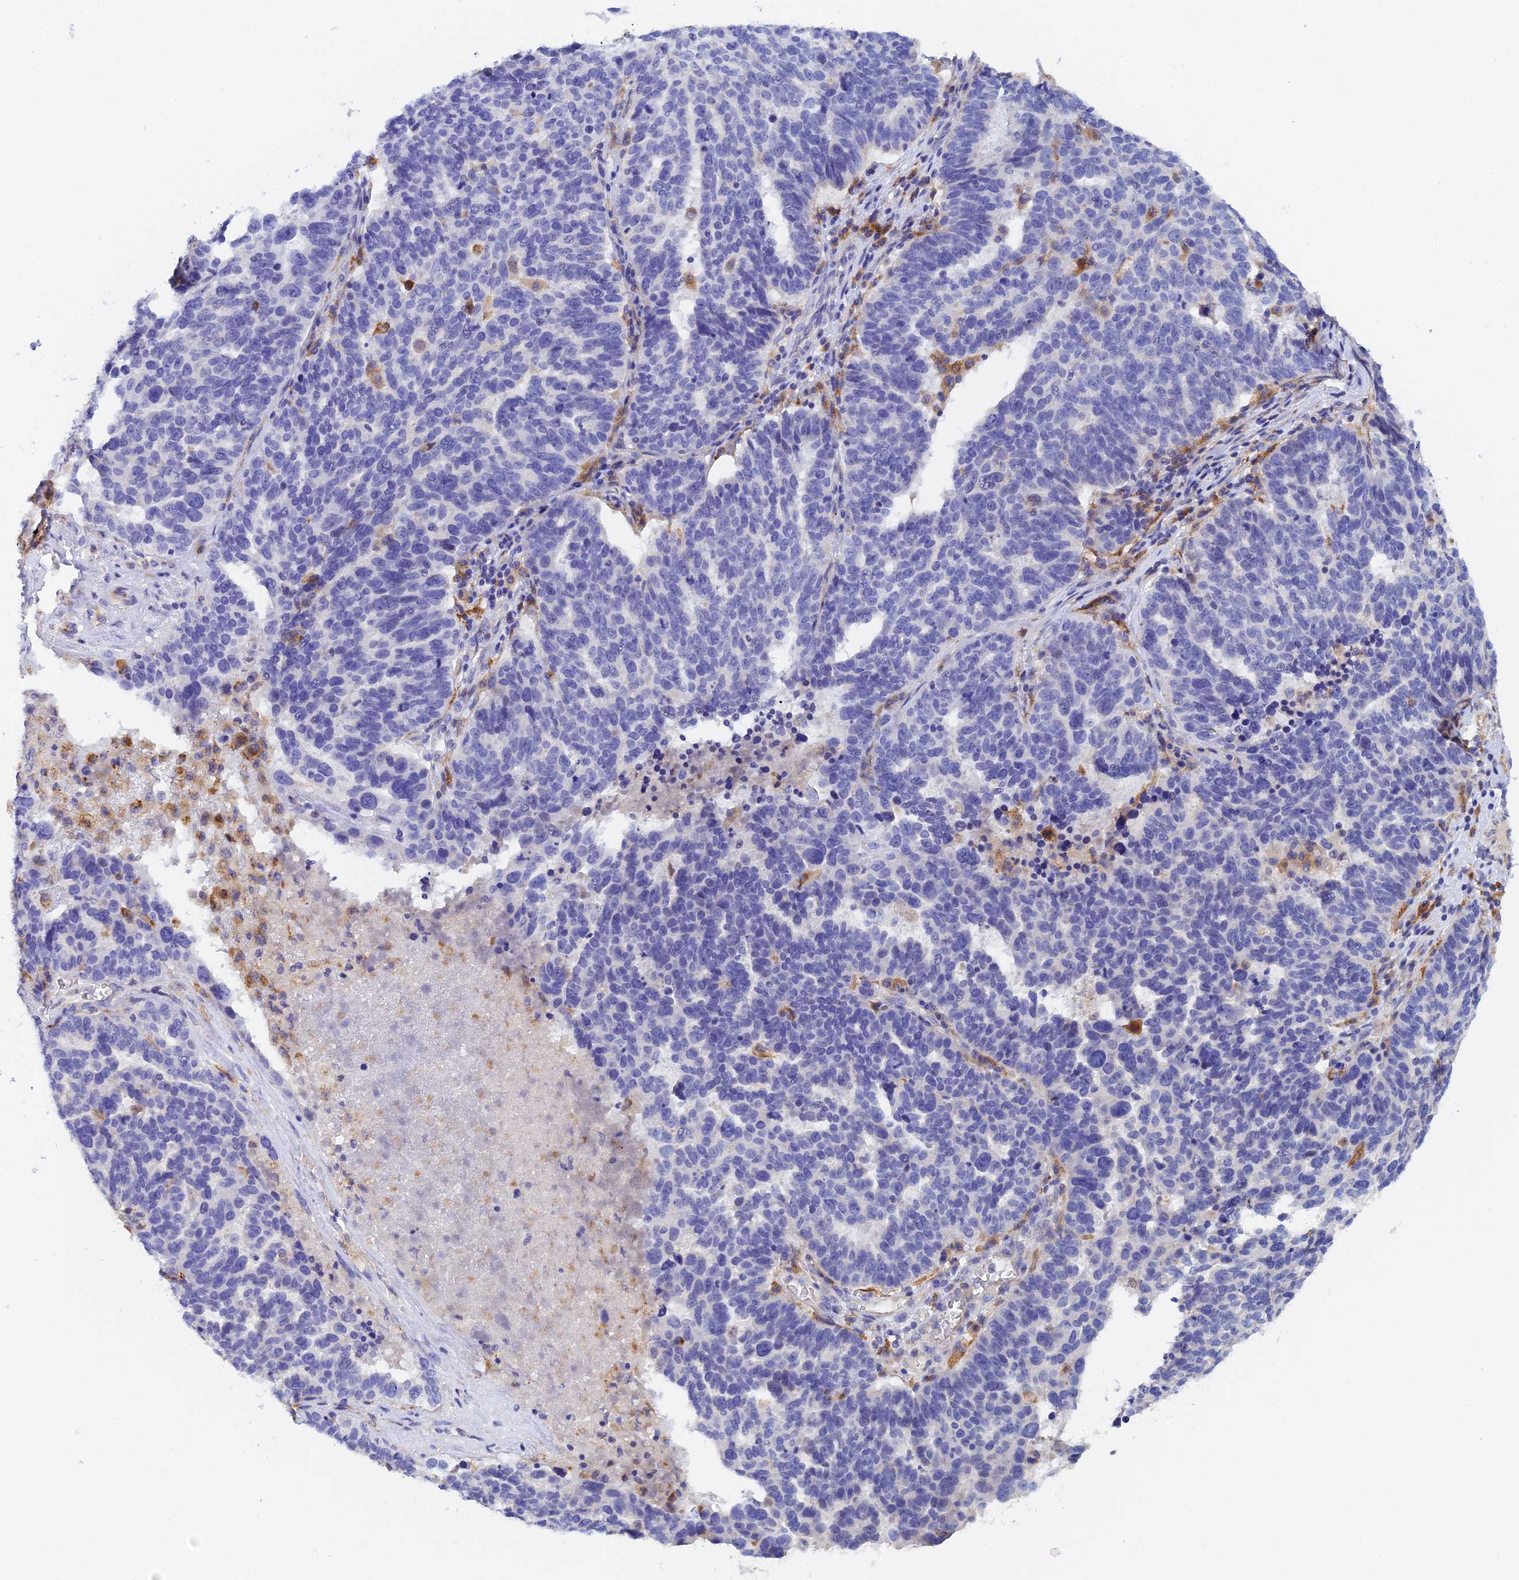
{"staining": {"intensity": "negative", "quantity": "none", "location": "none"}, "tissue": "ovarian cancer", "cell_type": "Tumor cells", "image_type": "cancer", "snomed": [{"axis": "morphology", "description": "Cystadenocarcinoma, serous, NOS"}, {"axis": "topography", "description": "Ovary"}], "caption": "Tumor cells are negative for protein expression in human ovarian cancer (serous cystadenocarcinoma).", "gene": "RPGRIP1L", "patient": {"sex": "female", "age": 59}}